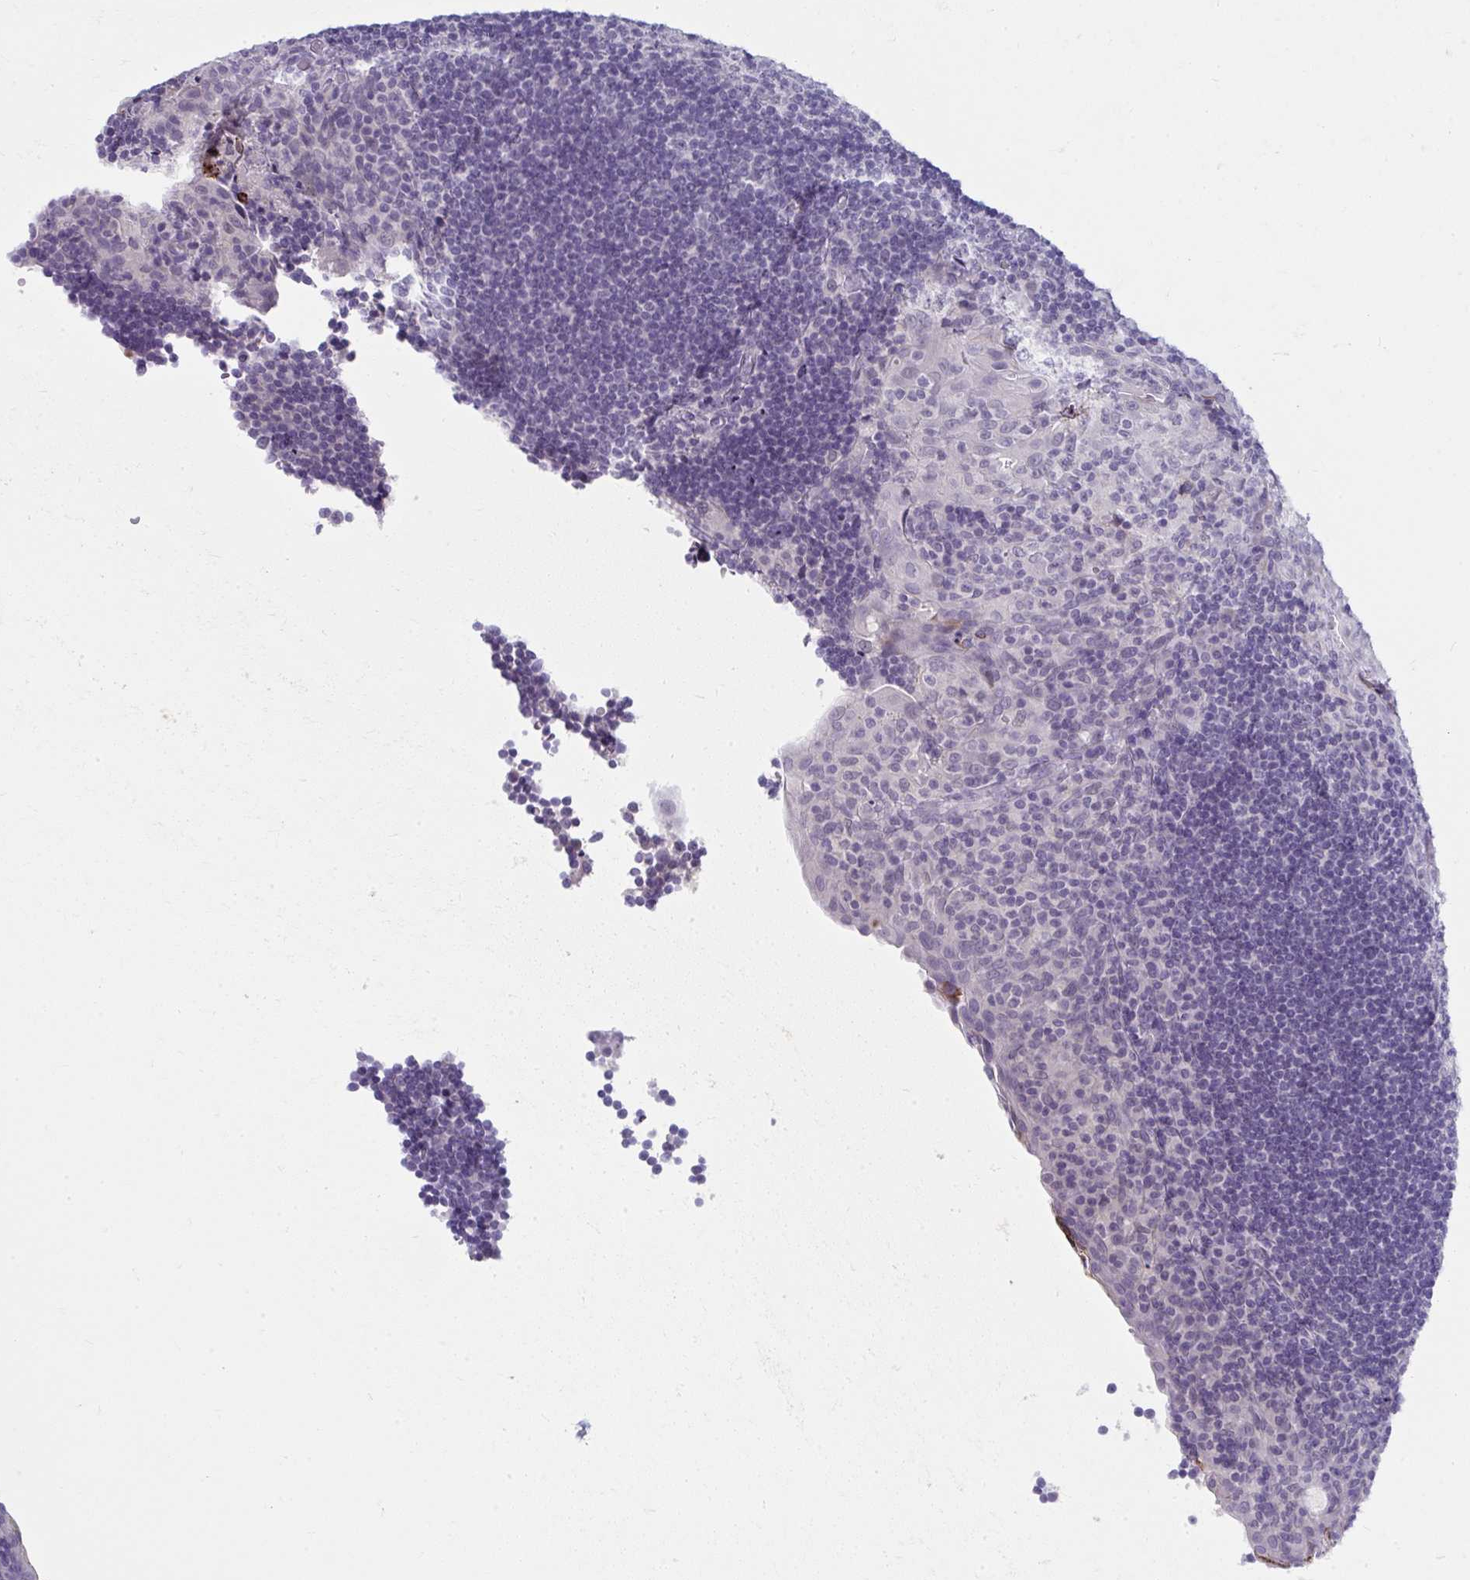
{"staining": {"intensity": "negative", "quantity": "none", "location": "none"}, "tissue": "tonsil", "cell_type": "Germinal center cells", "image_type": "normal", "snomed": [{"axis": "morphology", "description": "Normal tissue, NOS"}, {"axis": "topography", "description": "Tonsil"}], "caption": "IHC image of unremarkable tonsil stained for a protein (brown), which shows no positivity in germinal center cells.", "gene": "UGT3A2", "patient": {"sex": "male", "age": 17}}